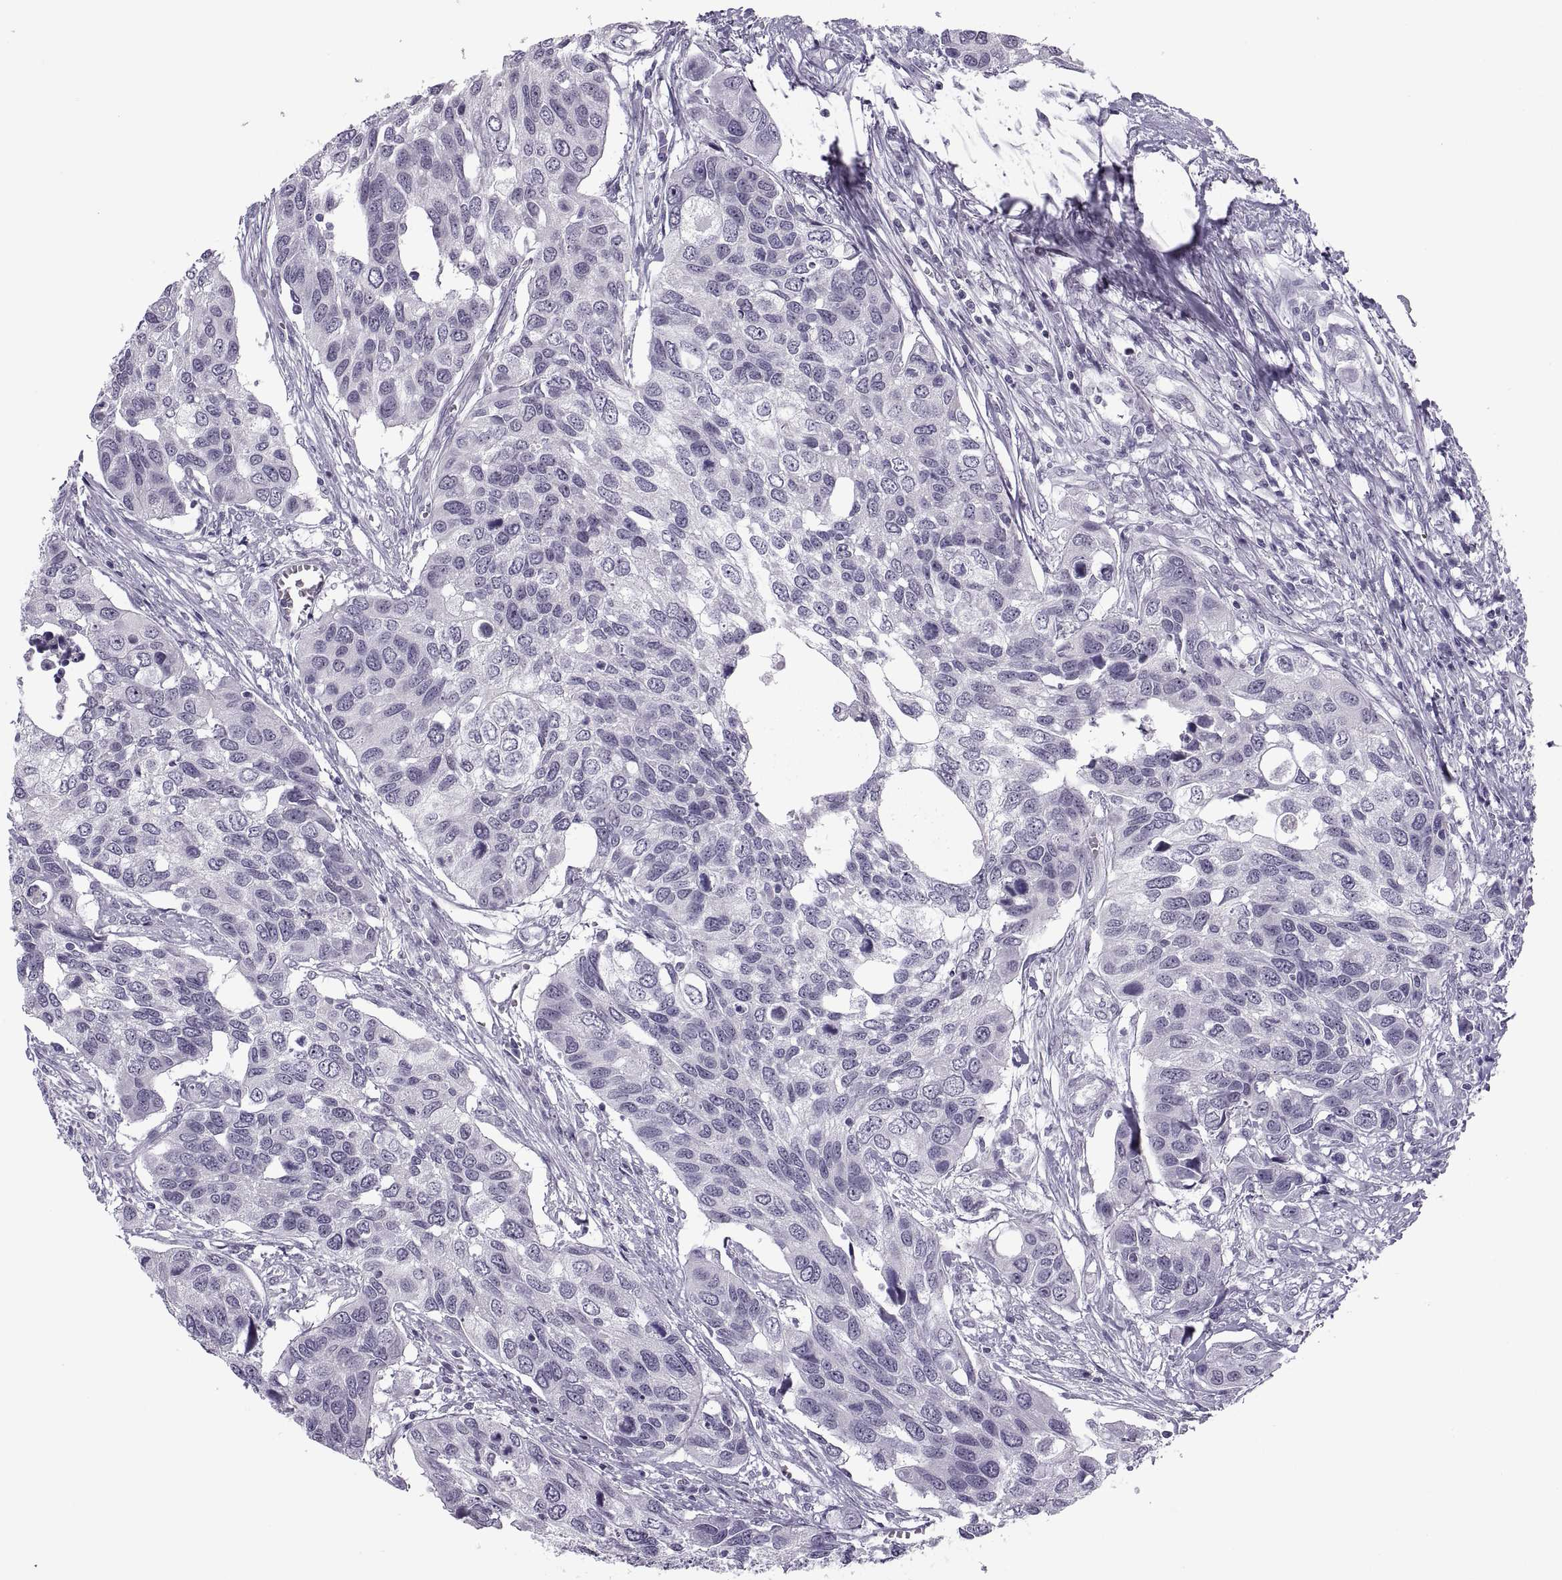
{"staining": {"intensity": "negative", "quantity": "none", "location": "none"}, "tissue": "urothelial cancer", "cell_type": "Tumor cells", "image_type": "cancer", "snomed": [{"axis": "morphology", "description": "Urothelial carcinoma, High grade"}, {"axis": "topography", "description": "Urinary bladder"}], "caption": "Tumor cells show no significant protein positivity in urothelial cancer. (Immunohistochemistry (ihc), brightfield microscopy, high magnification).", "gene": "TBC1D3G", "patient": {"sex": "male", "age": 60}}